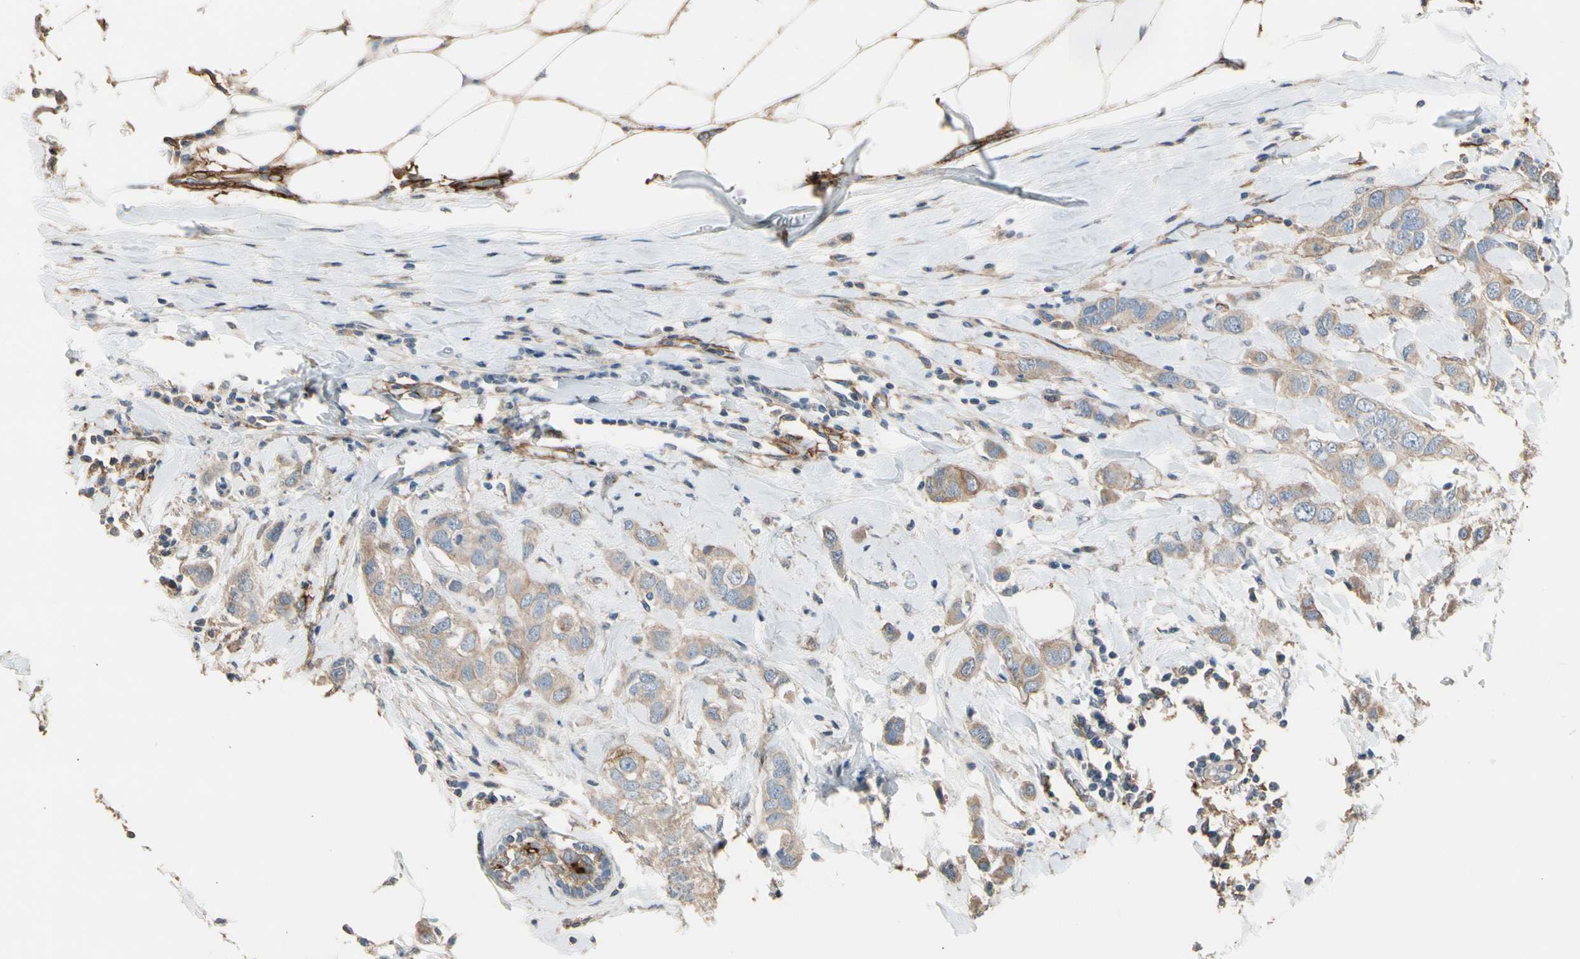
{"staining": {"intensity": "weak", "quantity": ">75%", "location": "cytoplasmic/membranous"}, "tissue": "breast cancer", "cell_type": "Tumor cells", "image_type": "cancer", "snomed": [{"axis": "morphology", "description": "Duct carcinoma"}, {"axis": "topography", "description": "Breast"}], "caption": "This micrograph demonstrates immunohistochemistry staining of human intraductal carcinoma (breast), with low weak cytoplasmic/membranous positivity in approximately >75% of tumor cells.", "gene": "SUSD2", "patient": {"sex": "female", "age": 50}}